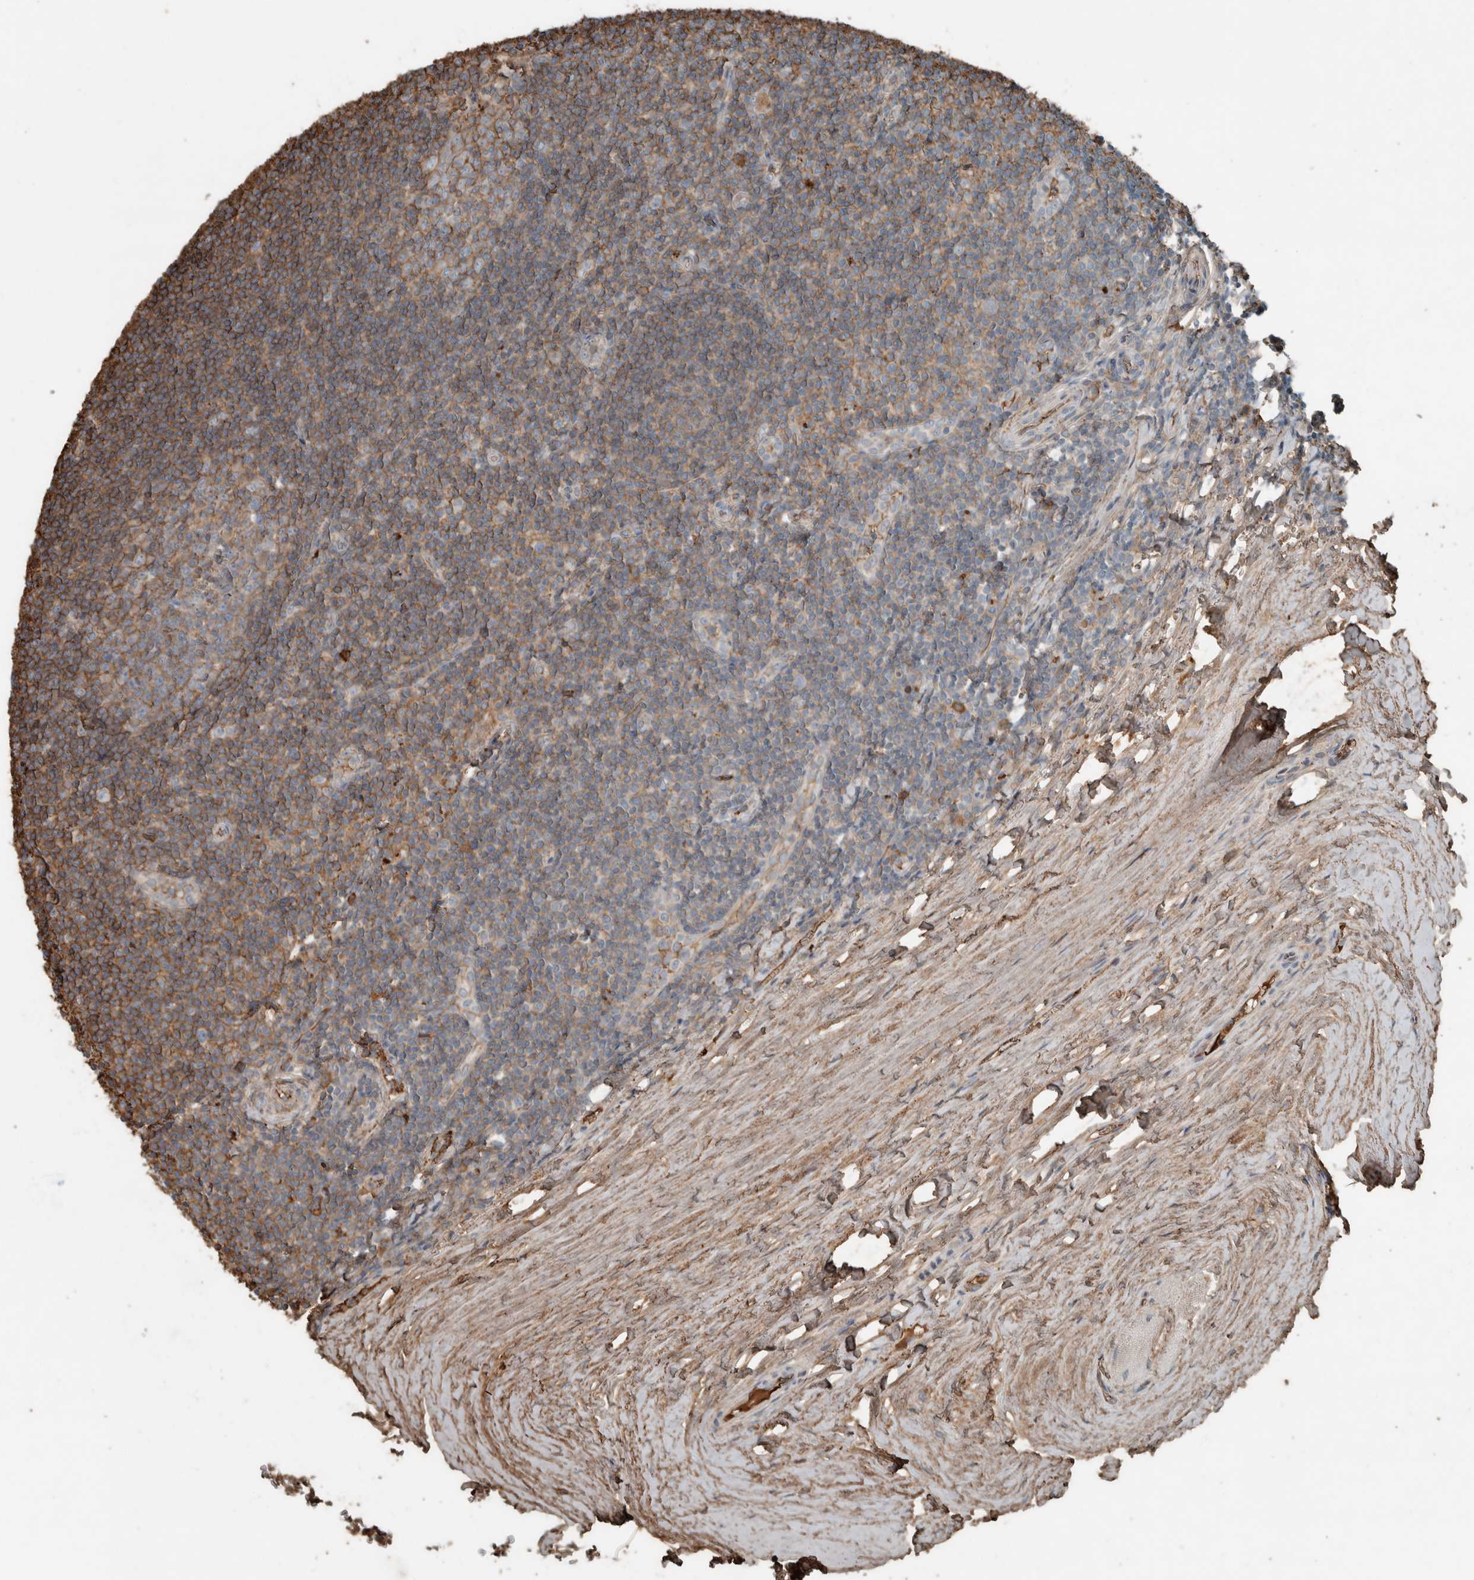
{"staining": {"intensity": "weak", "quantity": ">75%", "location": "cytoplasmic/membranous"}, "tissue": "tonsil", "cell_type": "Germinal center cells", "image_type": "normal", "snomed": [{"axis": "morphology", "description": "Normal tissue, NOS"}, {"axis": "topography", "description": "Tonsil"}], "caption": "Immunohistochemical staining of unremarkable tonsil shows low levels of weak cytoplasmic/membranous positivity in about >75% of germinal center cells.", "gene": "USP34", "patient": {"sex": "male", "age": 27}}